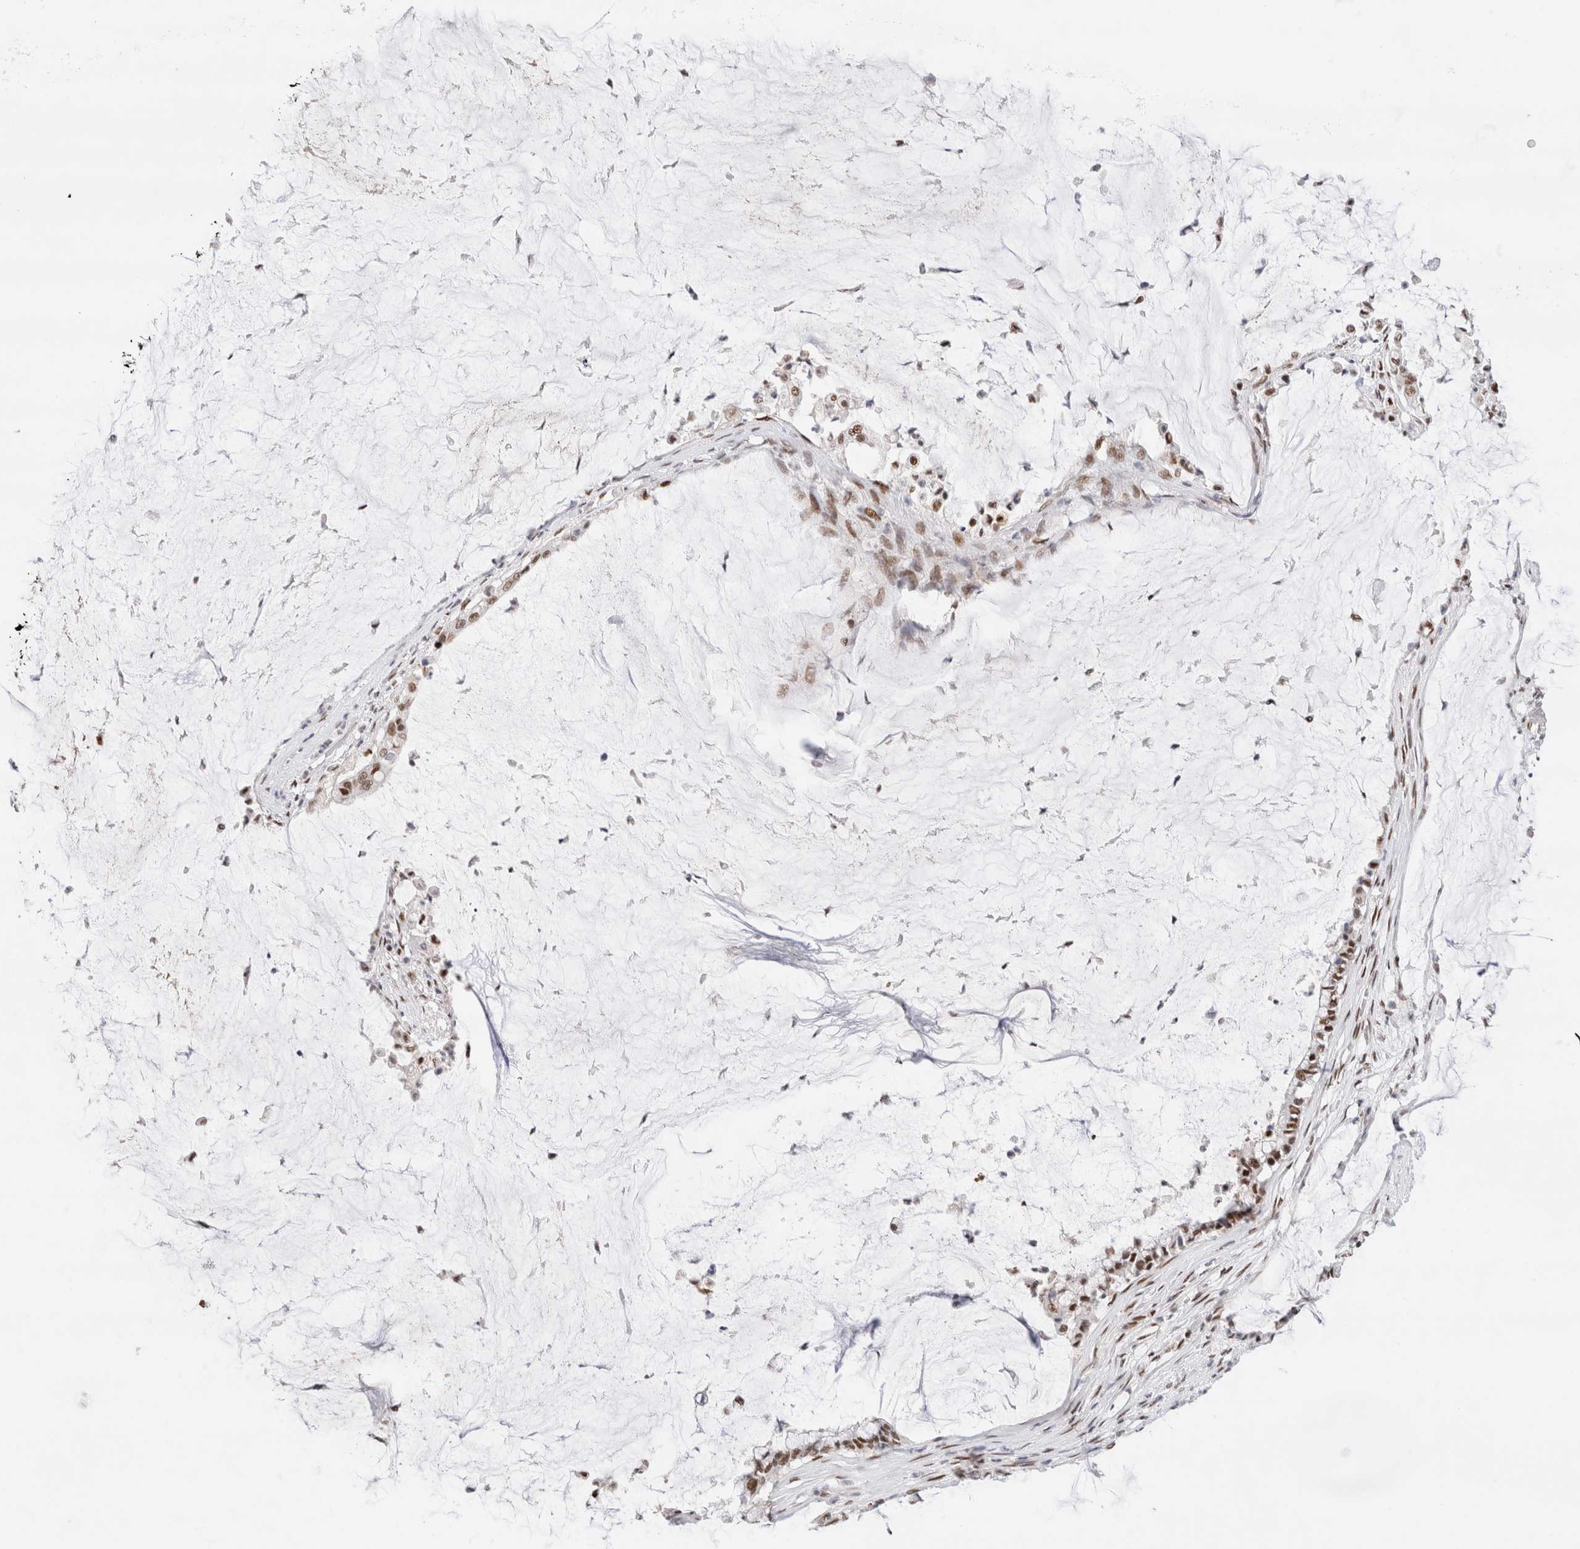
{"staining": {"intensity": "moderate", "quantity": ">75%", "location": "nuclear"}, "tissue": "pancreatic cancer", "cell_type": "Tumor cells", "image_type": "cancer", "snomed": [{"axis": "morphology", "description": "Adenocarcinoma, NOS"}, {"axis": "topography", "description": "Pancreas"}], "caption": "This is an image of immunohistochemistry (IHC) staining of pancreatic cancer, which shows moderate positivity in the nuclear of tumor cells.", "gene": "ZNF282", "patient": {"sex": "male", "age": 41}}